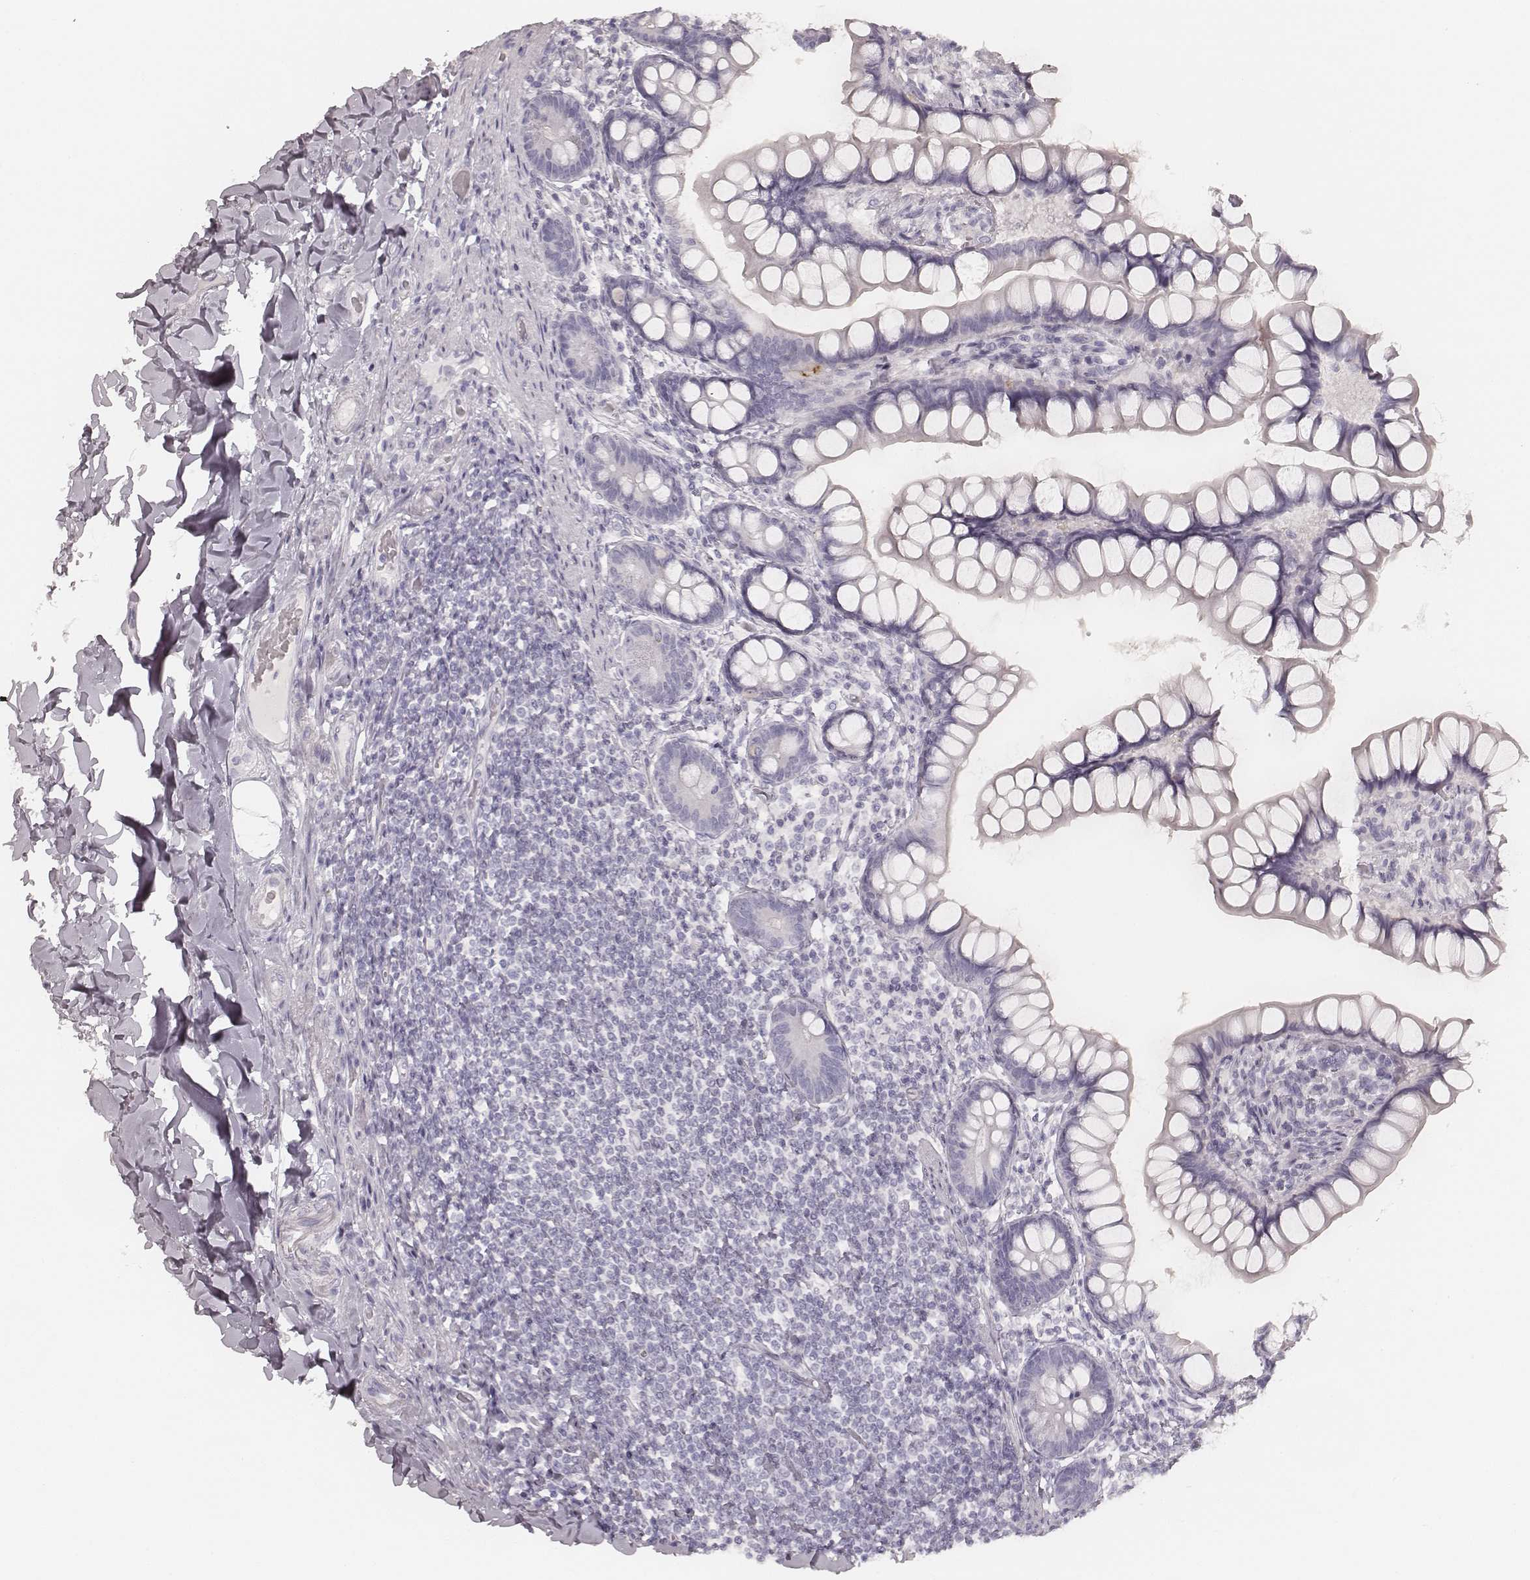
{"staining": {"intensity": "negative", "quantity": "none", "location": "none"}, "tissue": "small intestine", "cell_type": "Glandular cells", "image_type": "normal", "snomed": [{"axis": "morphology", "description": "Normal tissue, NOS"}, {"axis": "topography", "description": "Small intestine"}], "caption": "Glandular cells are negative for protein expression in benign human small intestine. (DAB (3,3'-diaminobenzidine) immunohistochemistry (IHC) visualized using brightfield microscopy, high magnification).", "gene": "KRT72", "patient": {"sex": "male", "age": 70}}